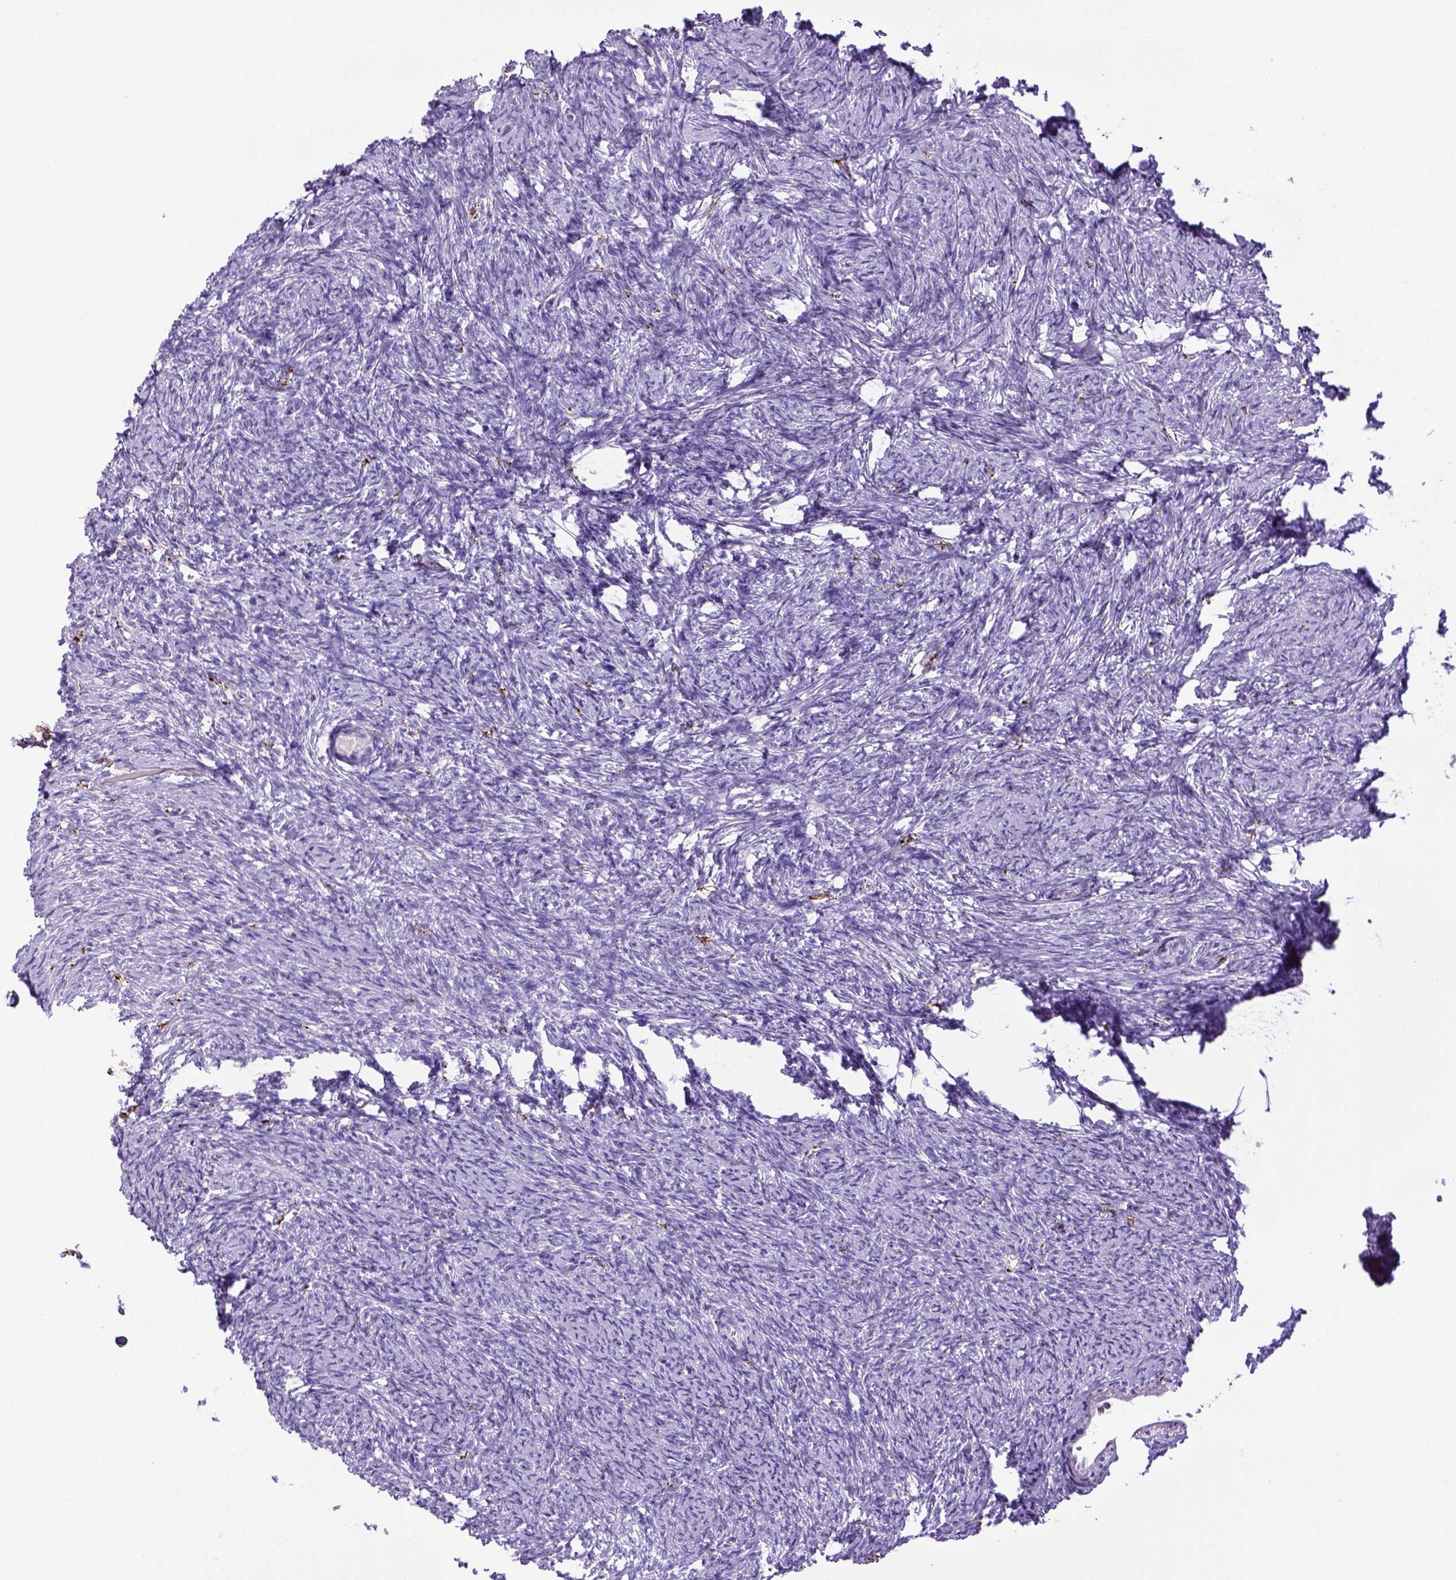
{"staining": {"intensity": "negative", "quantity": "none", "location": "none"}, "tissue": "ovary", "cell_type": "Follicle cells", "image_type": "normal", "snomed": [{"axis": "morphology", "description": "Normal tissue, NOS"}, {"axis": "topography", "description": "Ovary"}], "caption": "IHC image of unremarkable ovary: ovary stained with DAB (3,3'-diaminobenzidine) demonstrates no significant protein staining in follicle cells.", "gene": "CD68", "patient": {"sex": "female", "age": 39}}